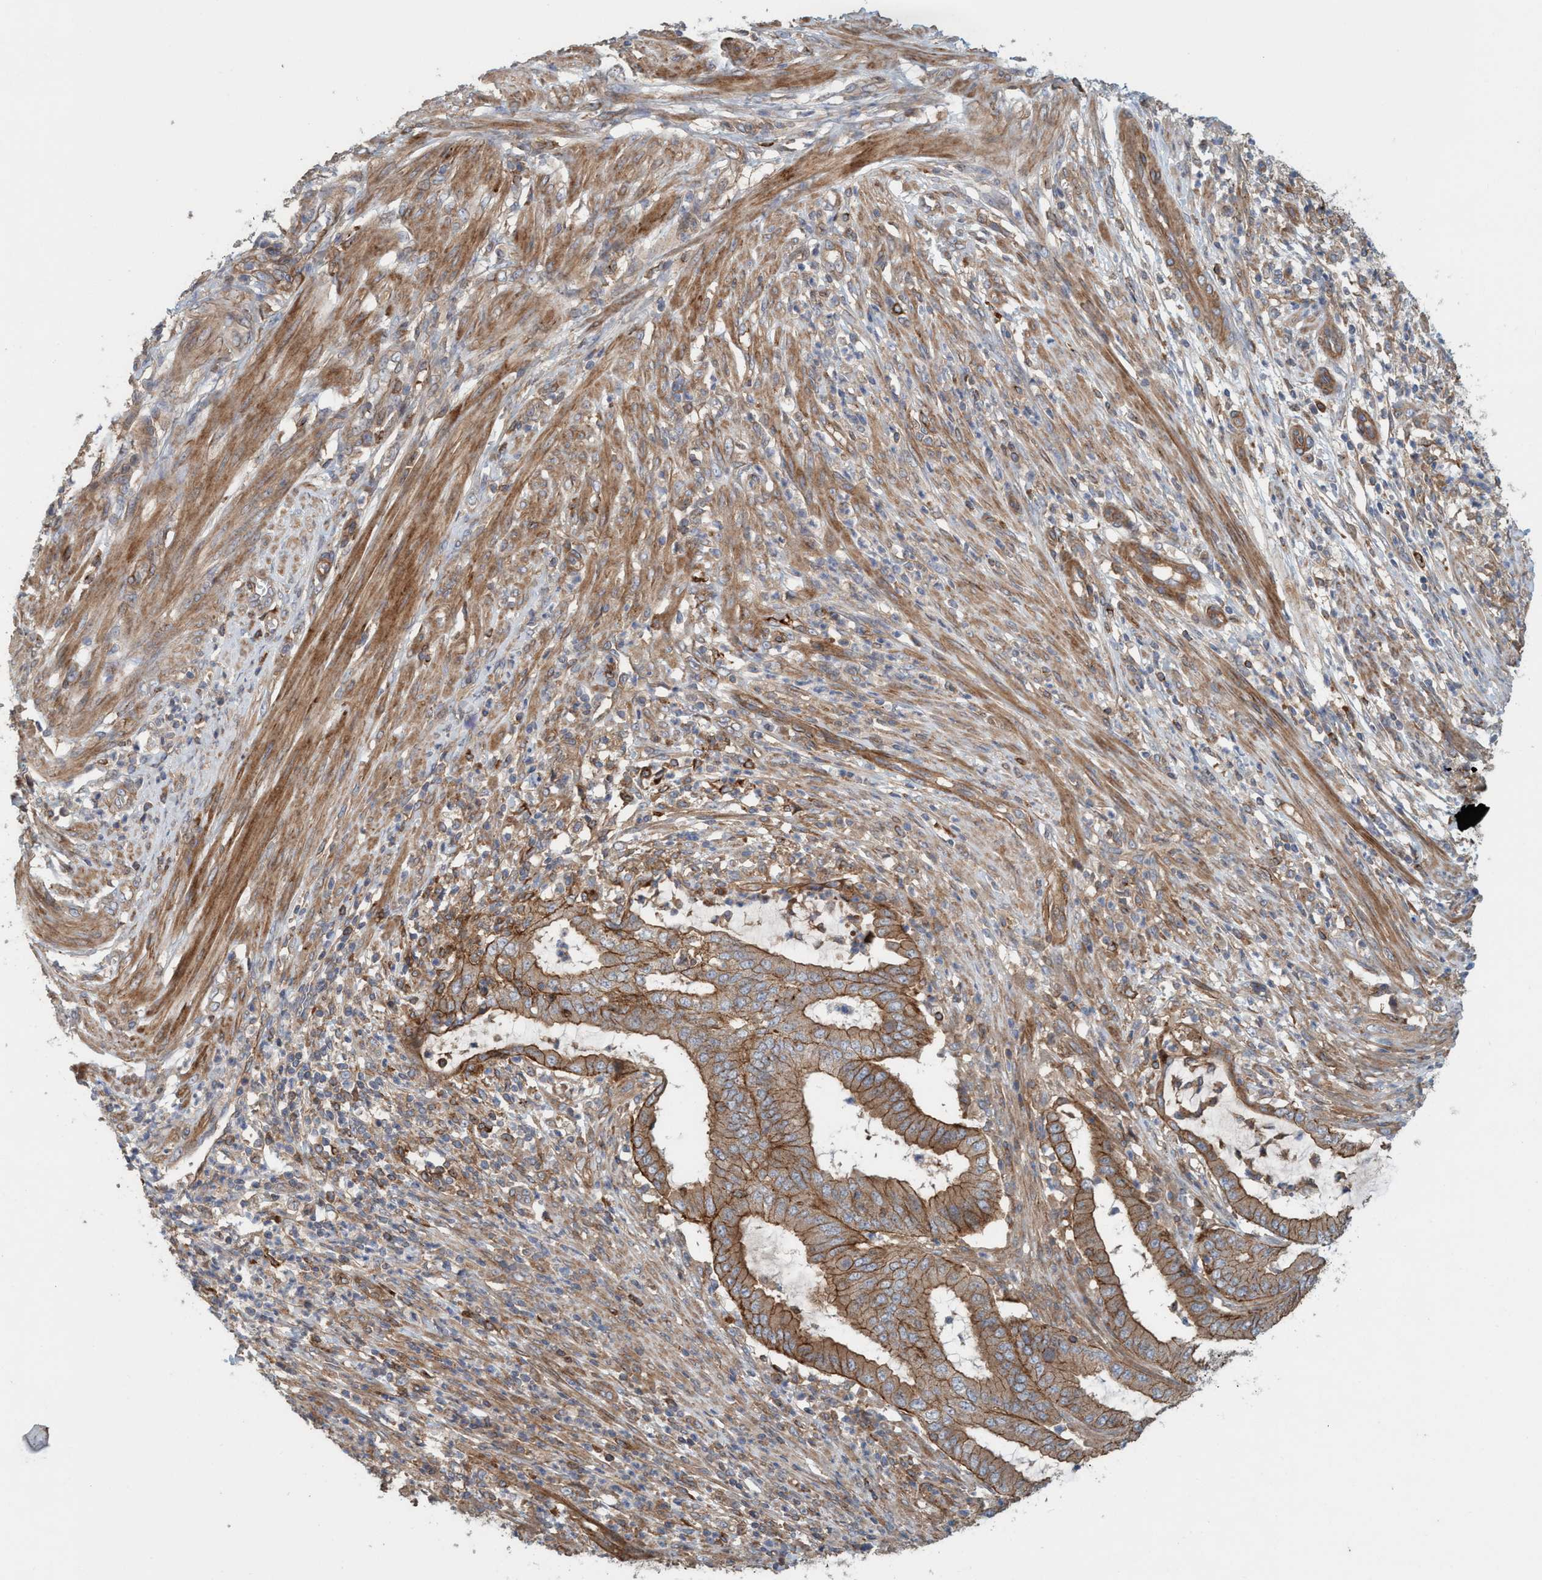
{"staining": {"intensity": "strong", "quantity": ">75%", "location": "cytoplasmic/membranous"}, "tissue": "endometrial cancer", "cell_type": "Tumor cells", "image_type": "cancer", "snomed": [{"axis": "morphology", "description": "Adenocarcinoma, NOS"}, {"axis": "topography", "description": "Endometrium"}], "caption": "Protein analysis of endometrial cancer (adenocarcinoma) tissue reveals strong cytoplasmic/membranous expression in about >75% of tumor cells.", "gene": "SPECC1", "patient": {"sex": "female", "age": 51}}